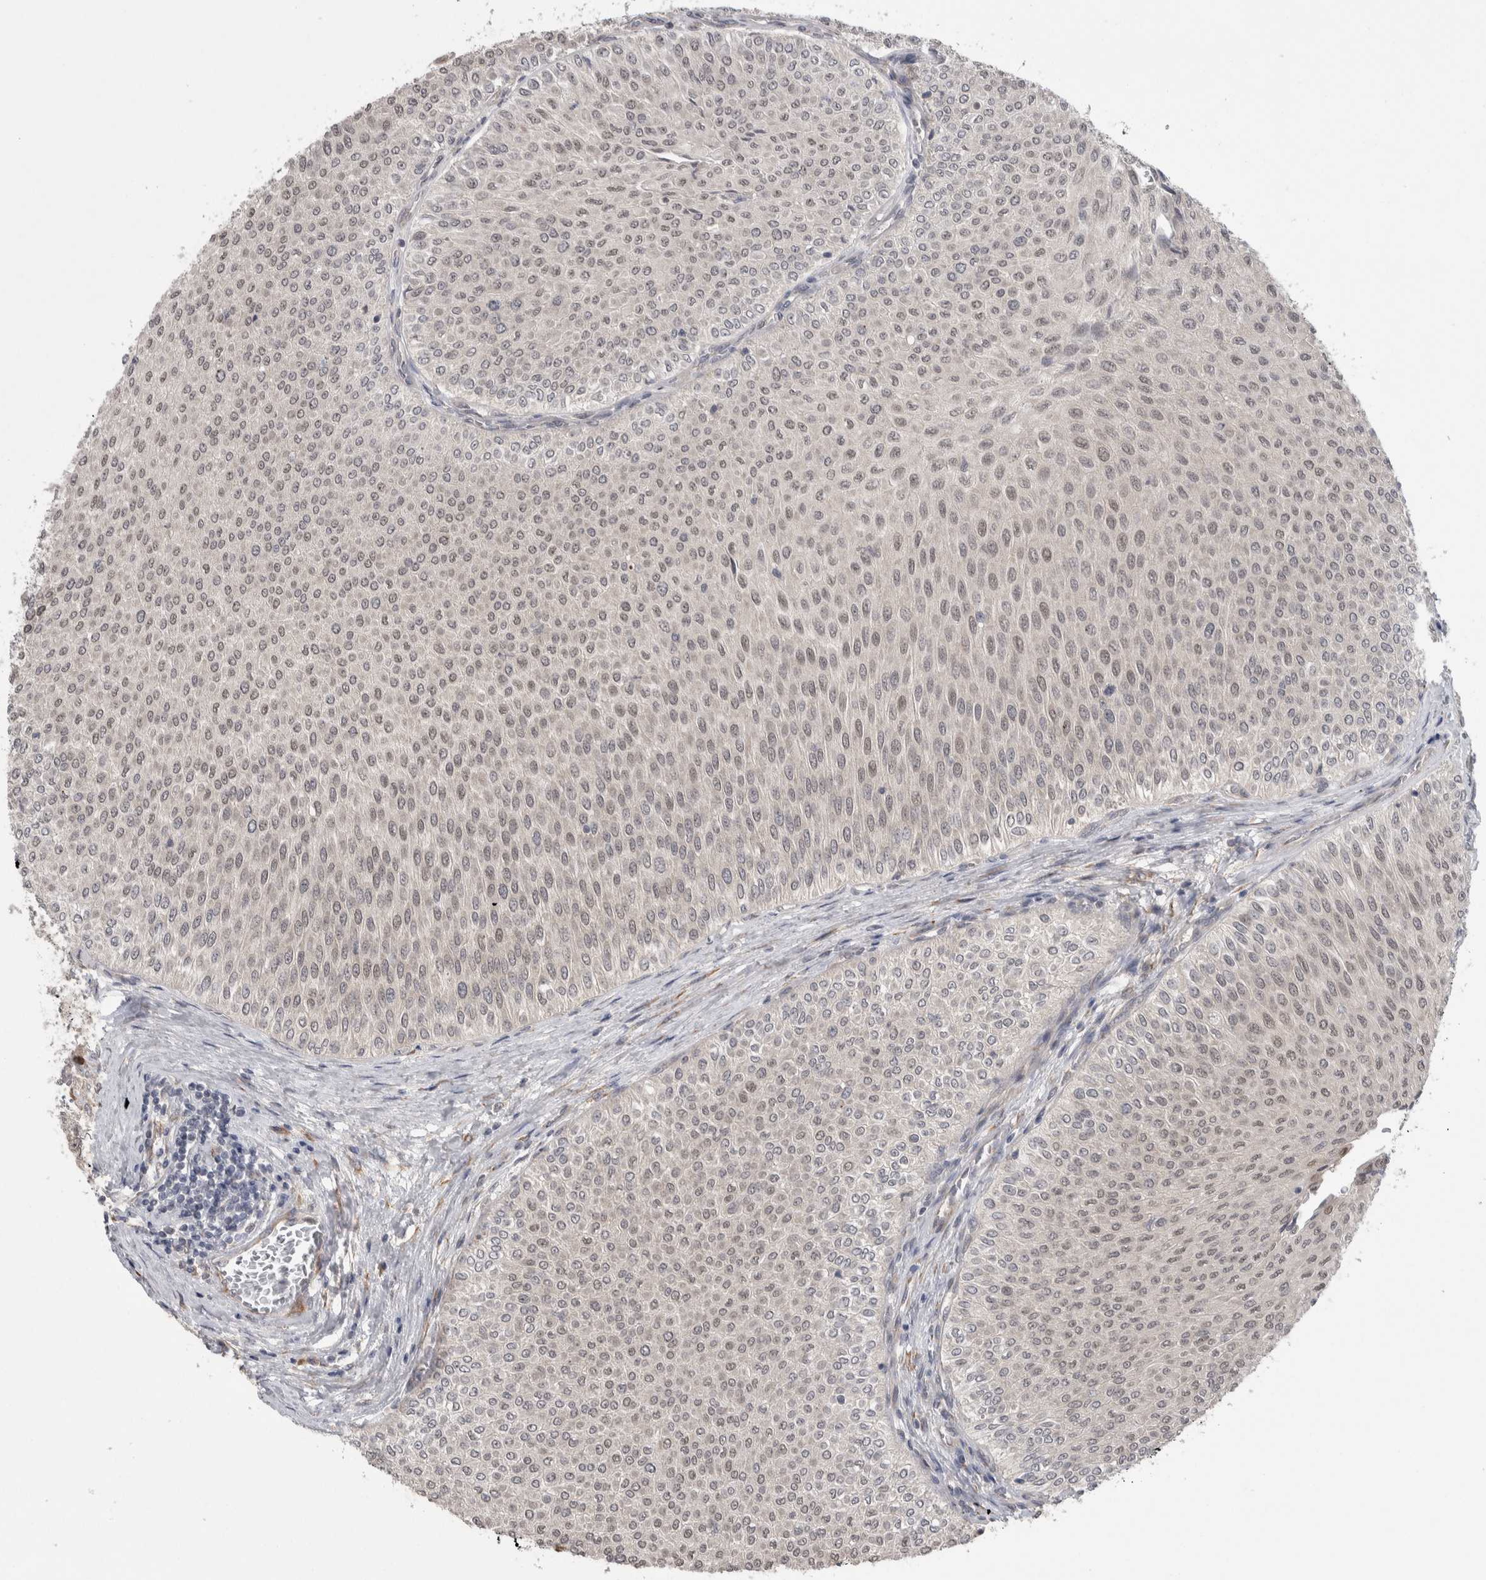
{"staining": {"intensity": "weak", "quantity": "25%-75%", "location": "nuclear"}, "tissue": "urothelial cancer", "cell_type": "Tumor cells", "image_type": "cancer", "snomed": [{"axis": "morphology", "description": "Urothelial carcinoma, Low grade"}, {"axis": "topography", "description": "Urinary bladder"}], "caption": "The photomicrograph demonstrates staining of urothelial carcinoma (low-grade), revealing weak nuclear protein staining (brown color) within tumor cells.", "gene": "CUL2", "patient": {"sex": "male", "age": 78}}